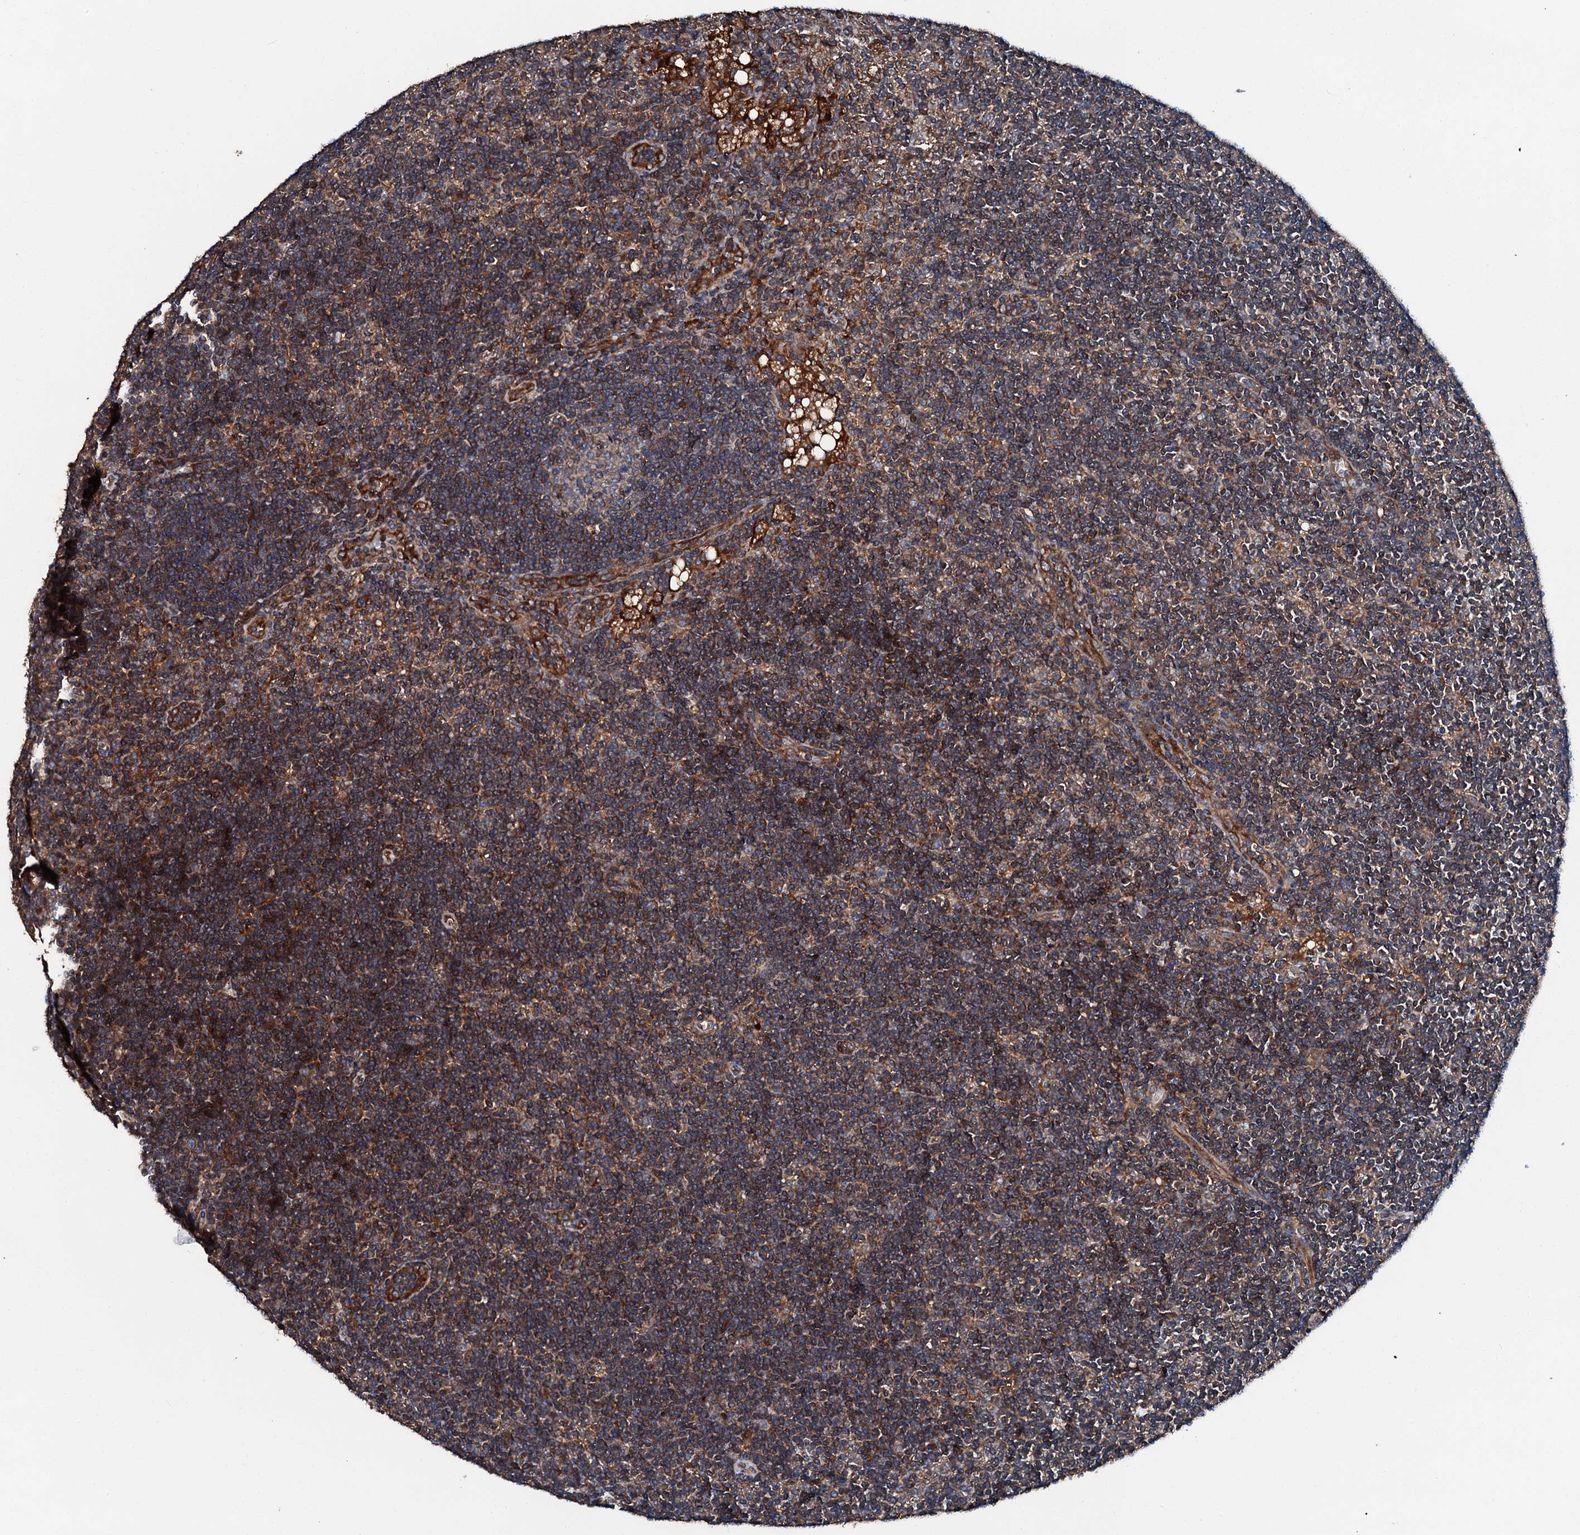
{"staining": {"intensity": "negative", "quantity": "none", "location": "none"}, "tissue": "lymph node", "cell_type": "Germinal center cells", "image_type": "normal", "snomed": [{"axis": "morphology", "description": "Normal tissue, NOS"}, {"axis": "topography", "description": "Lymph node"}], "caption": "Germinal center cells show no significant protein expression in unremarkable lymph node.", "gene": "FGD4", "patient": {"sex": "male", "age": 24}}